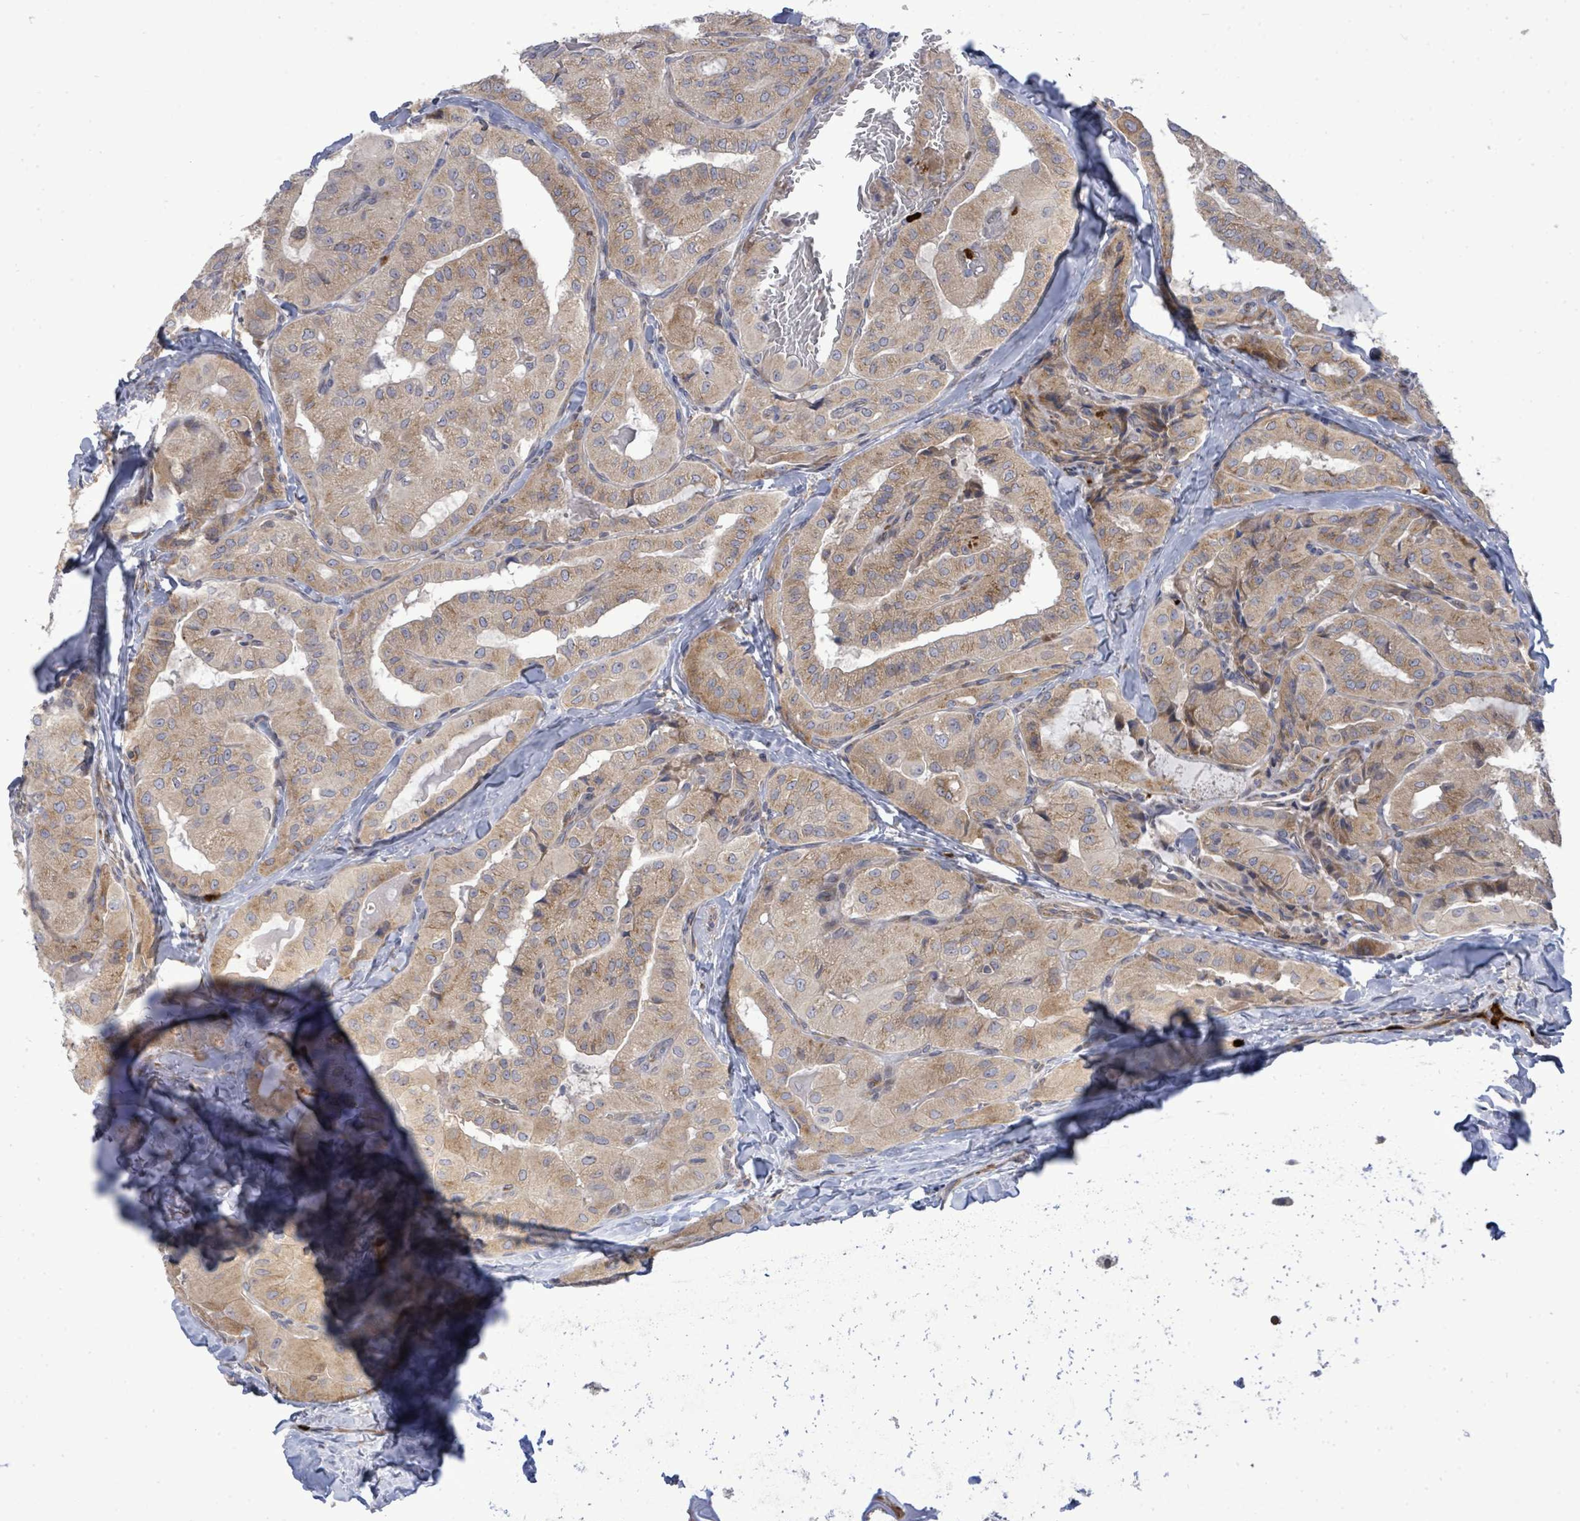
{"staining": {"intensity": "moderate", "quantity": ">75%", "location": "cytoplasmic/membranous"}, "tissue": "thyroid cancer", "cell_type": "Tumor cells", "image_type": "cancer", "snomed": [{"axis": "morphology", "description": "Normal tissue, NOS"}, {"axis": "morphology", "description": "Papillary adenocarcinoma, NOS"}, {"axis": "topography", "description": "Thyroid gland"}], "caption": "A medium amount of moderate cytoplasmic/membranous positivity is seen in approximately >75% of tumor cells in thyroid cancer (papillary adenocarcinoma) tissue. Using DAB (brown) and hematoxylin (blue) stains, captured at high magnification using brightfield microscopy.", "gene": "SAR1A", "patient": {"sex": "female", "age": 59}}